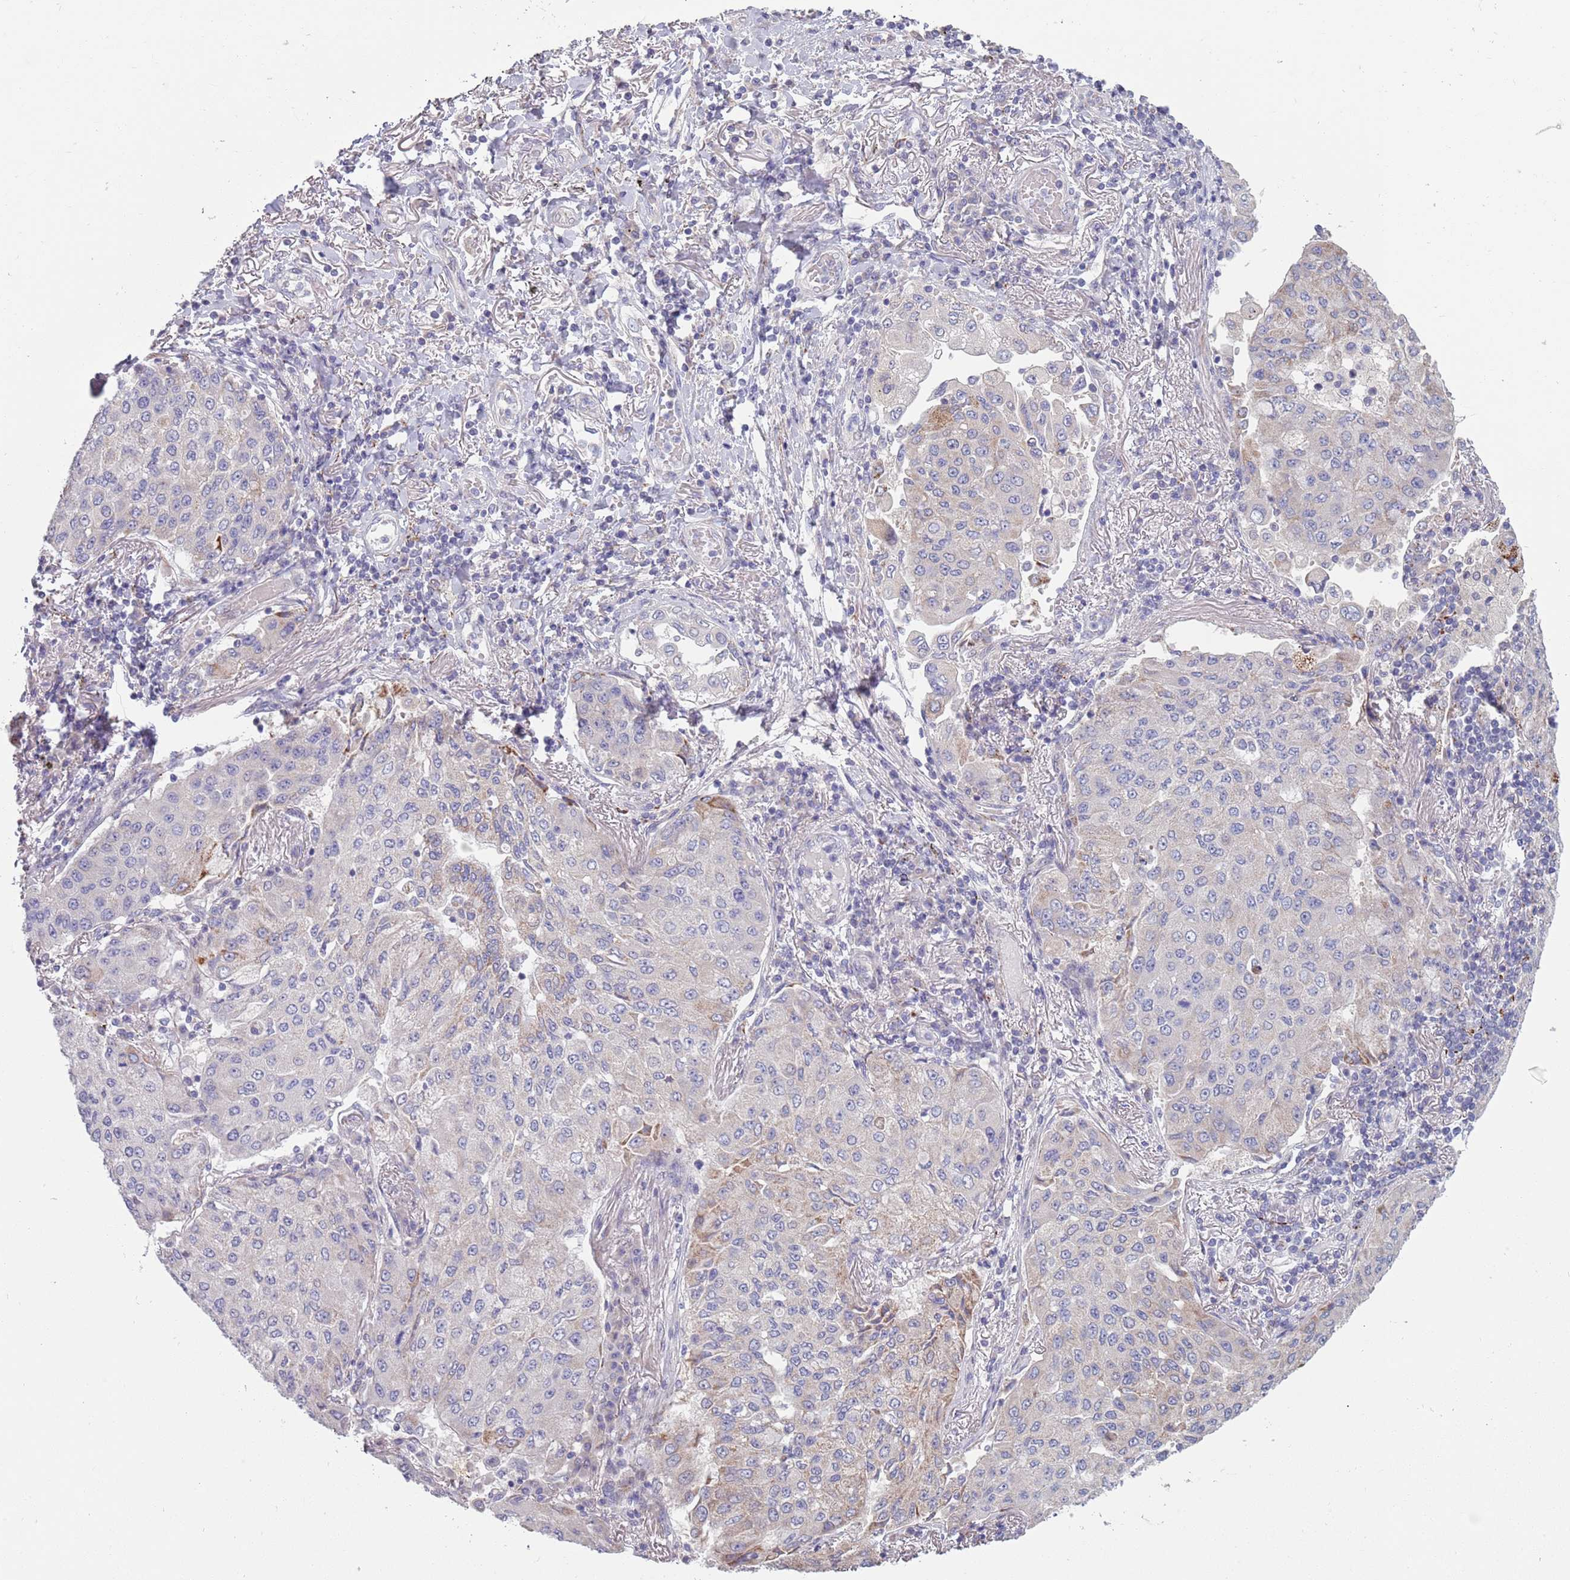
{"staining": {"intensity": "weak", "quantity": "<25%", "location": "cytoplasmic/membranous"}, "tissue": "lung cancer", "cell_type": "Tumor cells", "image_type": "cancer", "snomed": [{"axis": "morphology", "description": "Squamous cell carcinoma, NOS"}, {"axis": "topography", "description": "Lung"}], "caption": "Tumor cells are negative for protein expression in human lung squamous cell carcinoma.", "gene": "TYW1", "patient": {"sex": "male", "age": 74}}